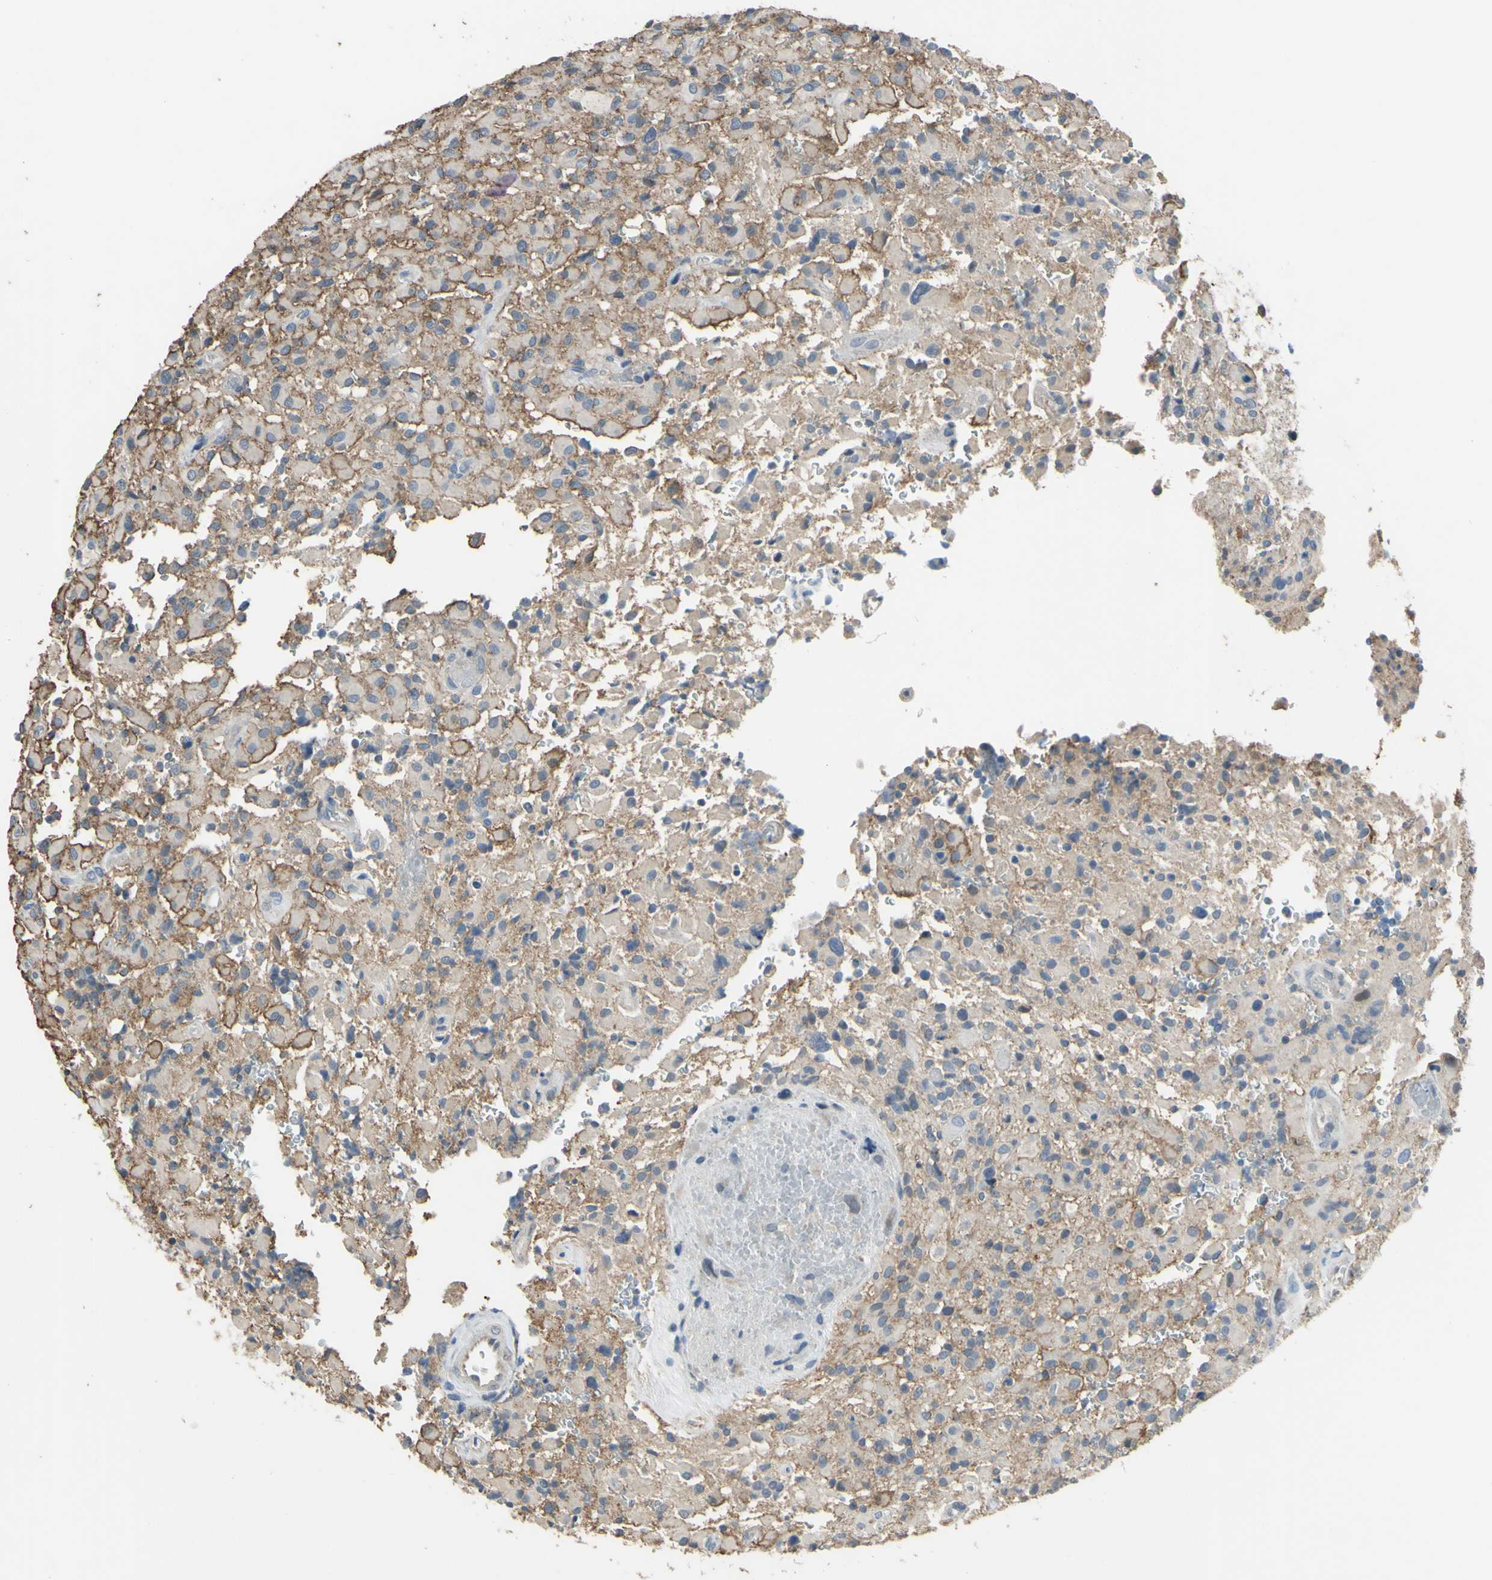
{"staining": {"intensity": "weak", "quantity": ">75%", "location": "cytoplasmic/membranous"}, "tissue": "glioma", "cell_type": "Tumor cells", "image_type": "cancer", "snomed": [{"axis": "morphology", "description": "Glioma, malignant, High grade"}, {"axis": "topography", "description": "Brain"}], "caption": "Weak cytoplasmic/membranous expression for a protein is identified in about >75% of tumor cells of malignant high-grade glioma using immunohistochemistry (IHC).", "gene": "LHX9", "patient": {"sex": "male", "age": 71}}